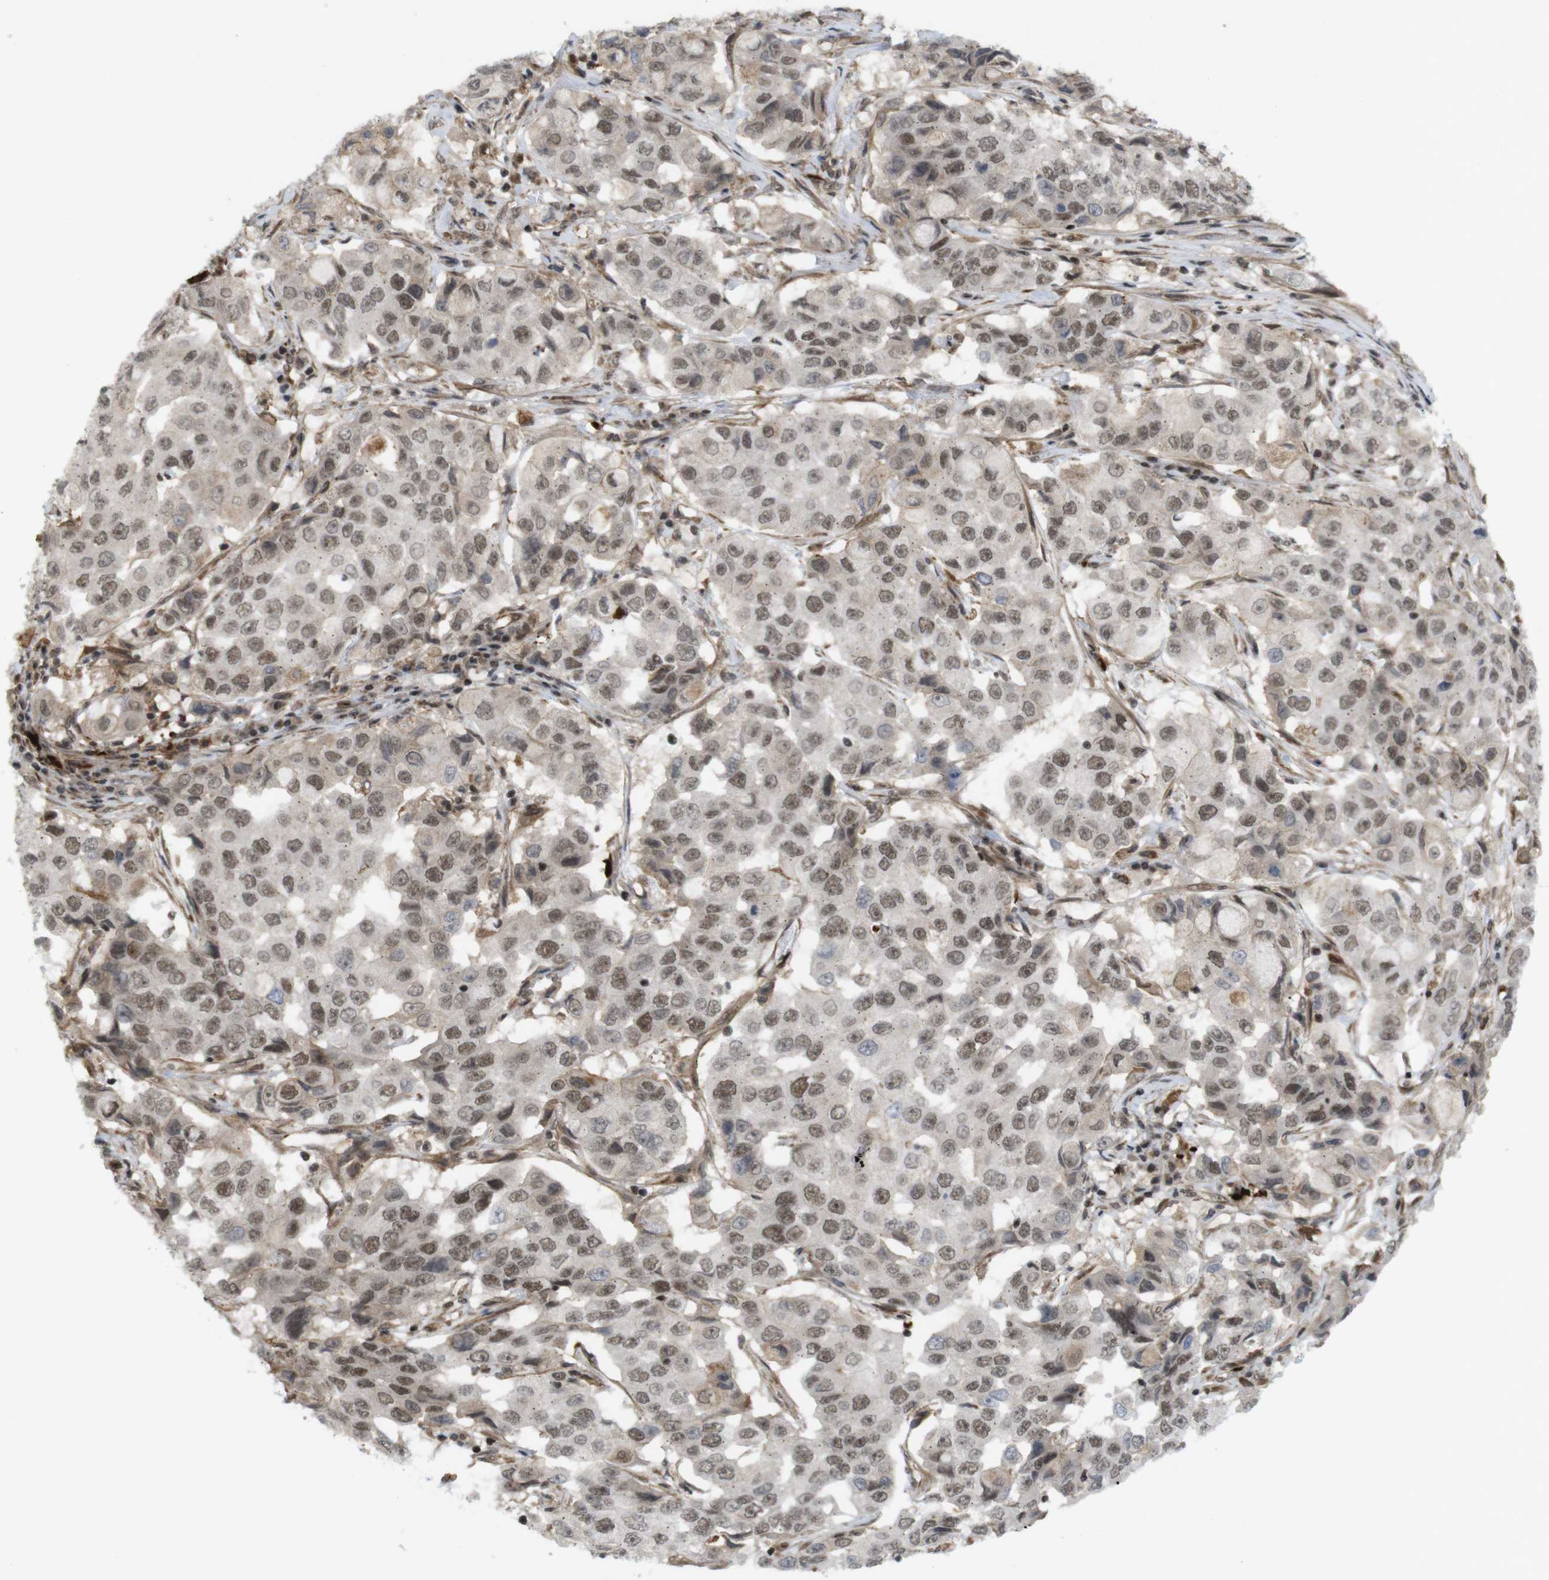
{"staining": {"intensity": "moderate", "quantity": ">75%", "location": "nuclear"}, "tissue": "breast cancer", "cell_type": "Tumor cells", "image_type": "cancer", "snomed": [{"axis": "morphology", "description": "Duct carcinoma"}, {"axis": "topography", "description": "Breast"}], "caption": "A micrograph of human invasive ductal carcinoma (breast) stained for a protein exhibits moderate nuclear brown staining in tumor cells.", "gene": "SP2", "patient": {"sex": "female", "age": 27}}